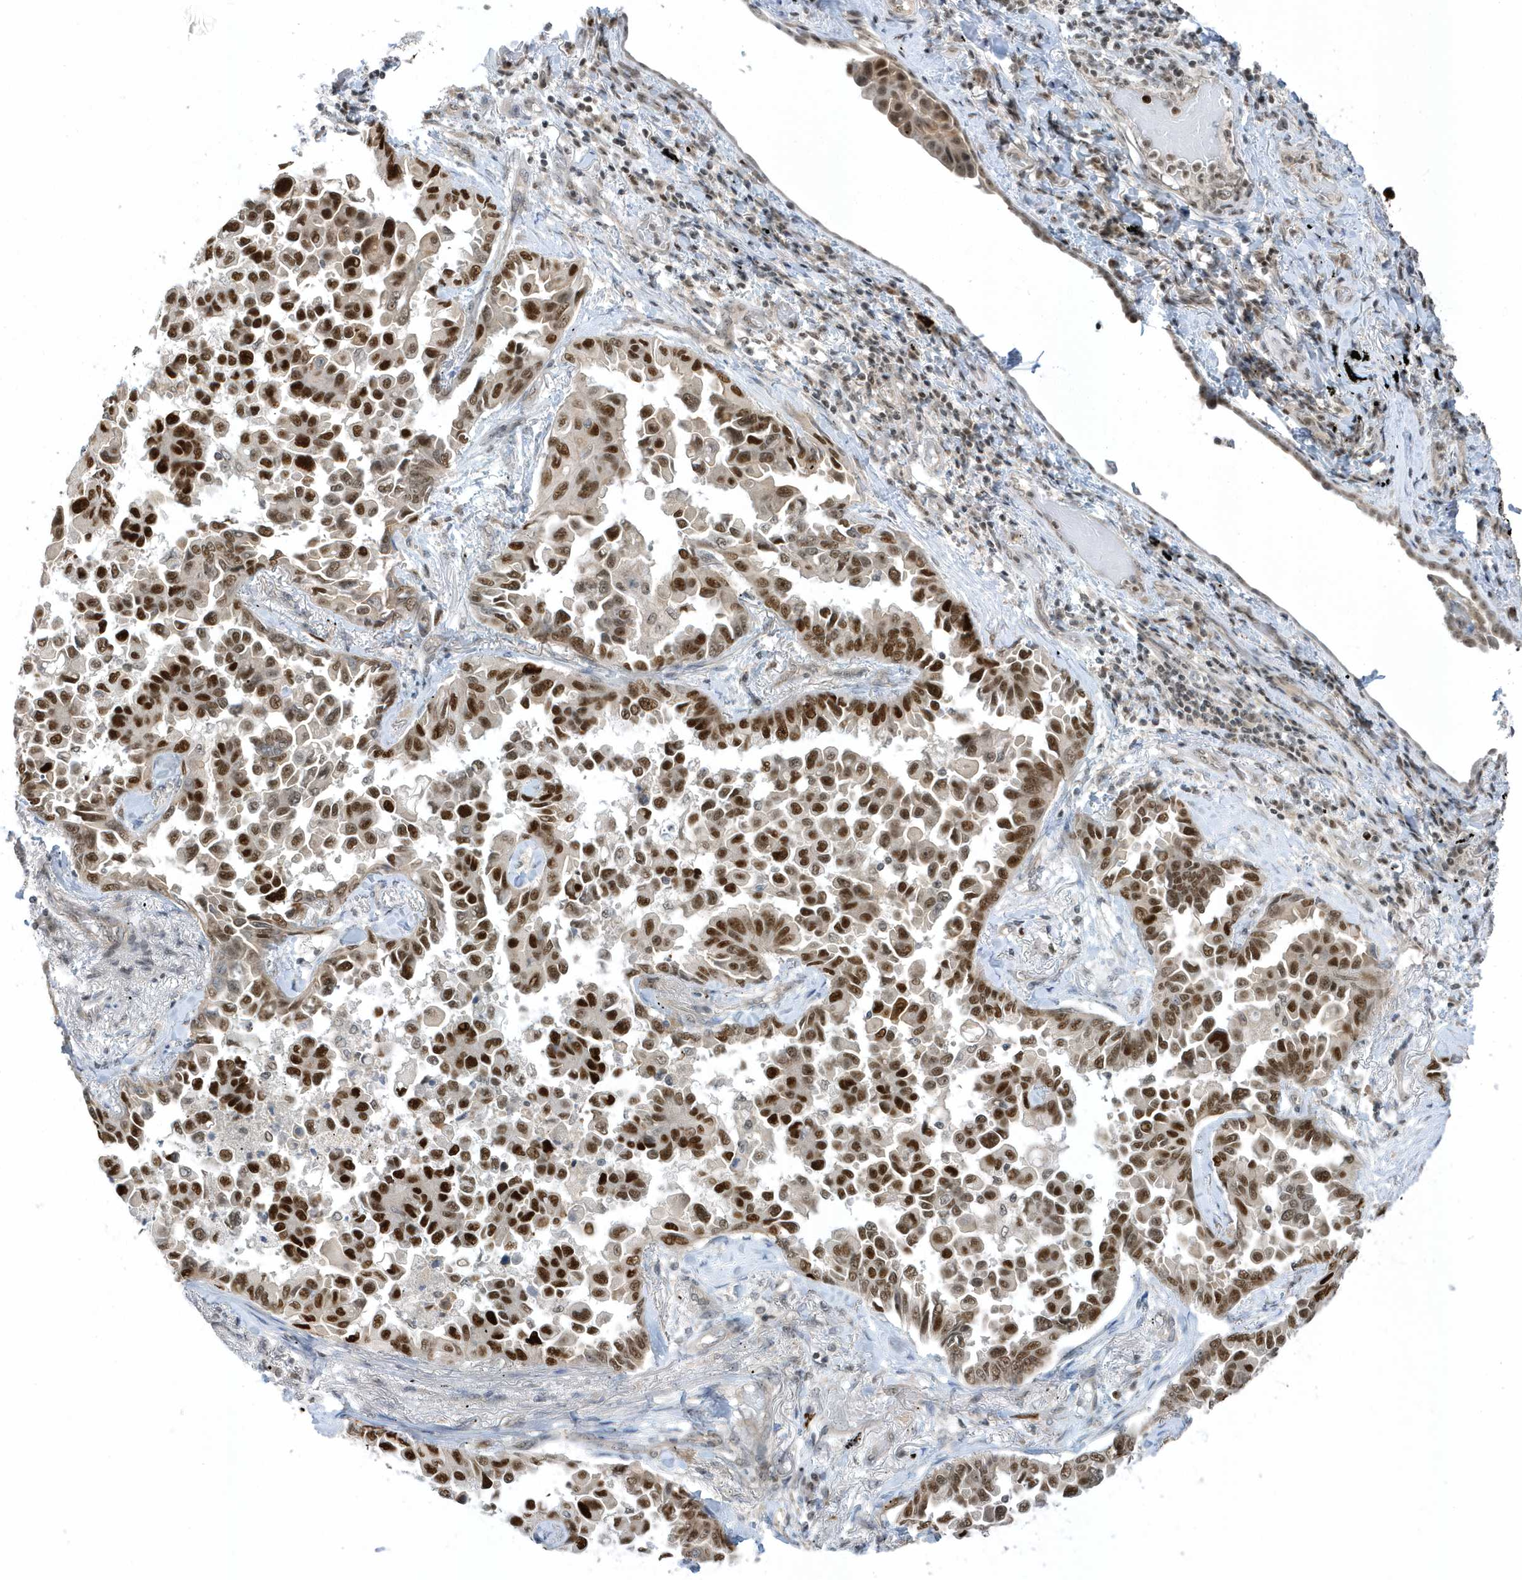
{"staining": {"intensity": "strong", "quantity": ">75%", "location": "nuclear"}, "tissue": "lung cancer", "cell_type": "Tumor cells", "image_type": "cancer", "snomed": [{"axis": "morphology", "description": "Adenocarcinoma, NOS"}, {"axis": "topography", "description": "Lung"}], "caption": "Immunohistochemistry (IHC) of lung cancer (adenocarcinoma) demonstrates high levels of strong nuclear positivity in approximately >75% of tumor cells. (DAB (3,3'-diaminobenzidine) IHC, brown staining for protein, blue staining for nuclei).", "gene": "ZNF740", "patient": {"sex": "female", "age": 67}}